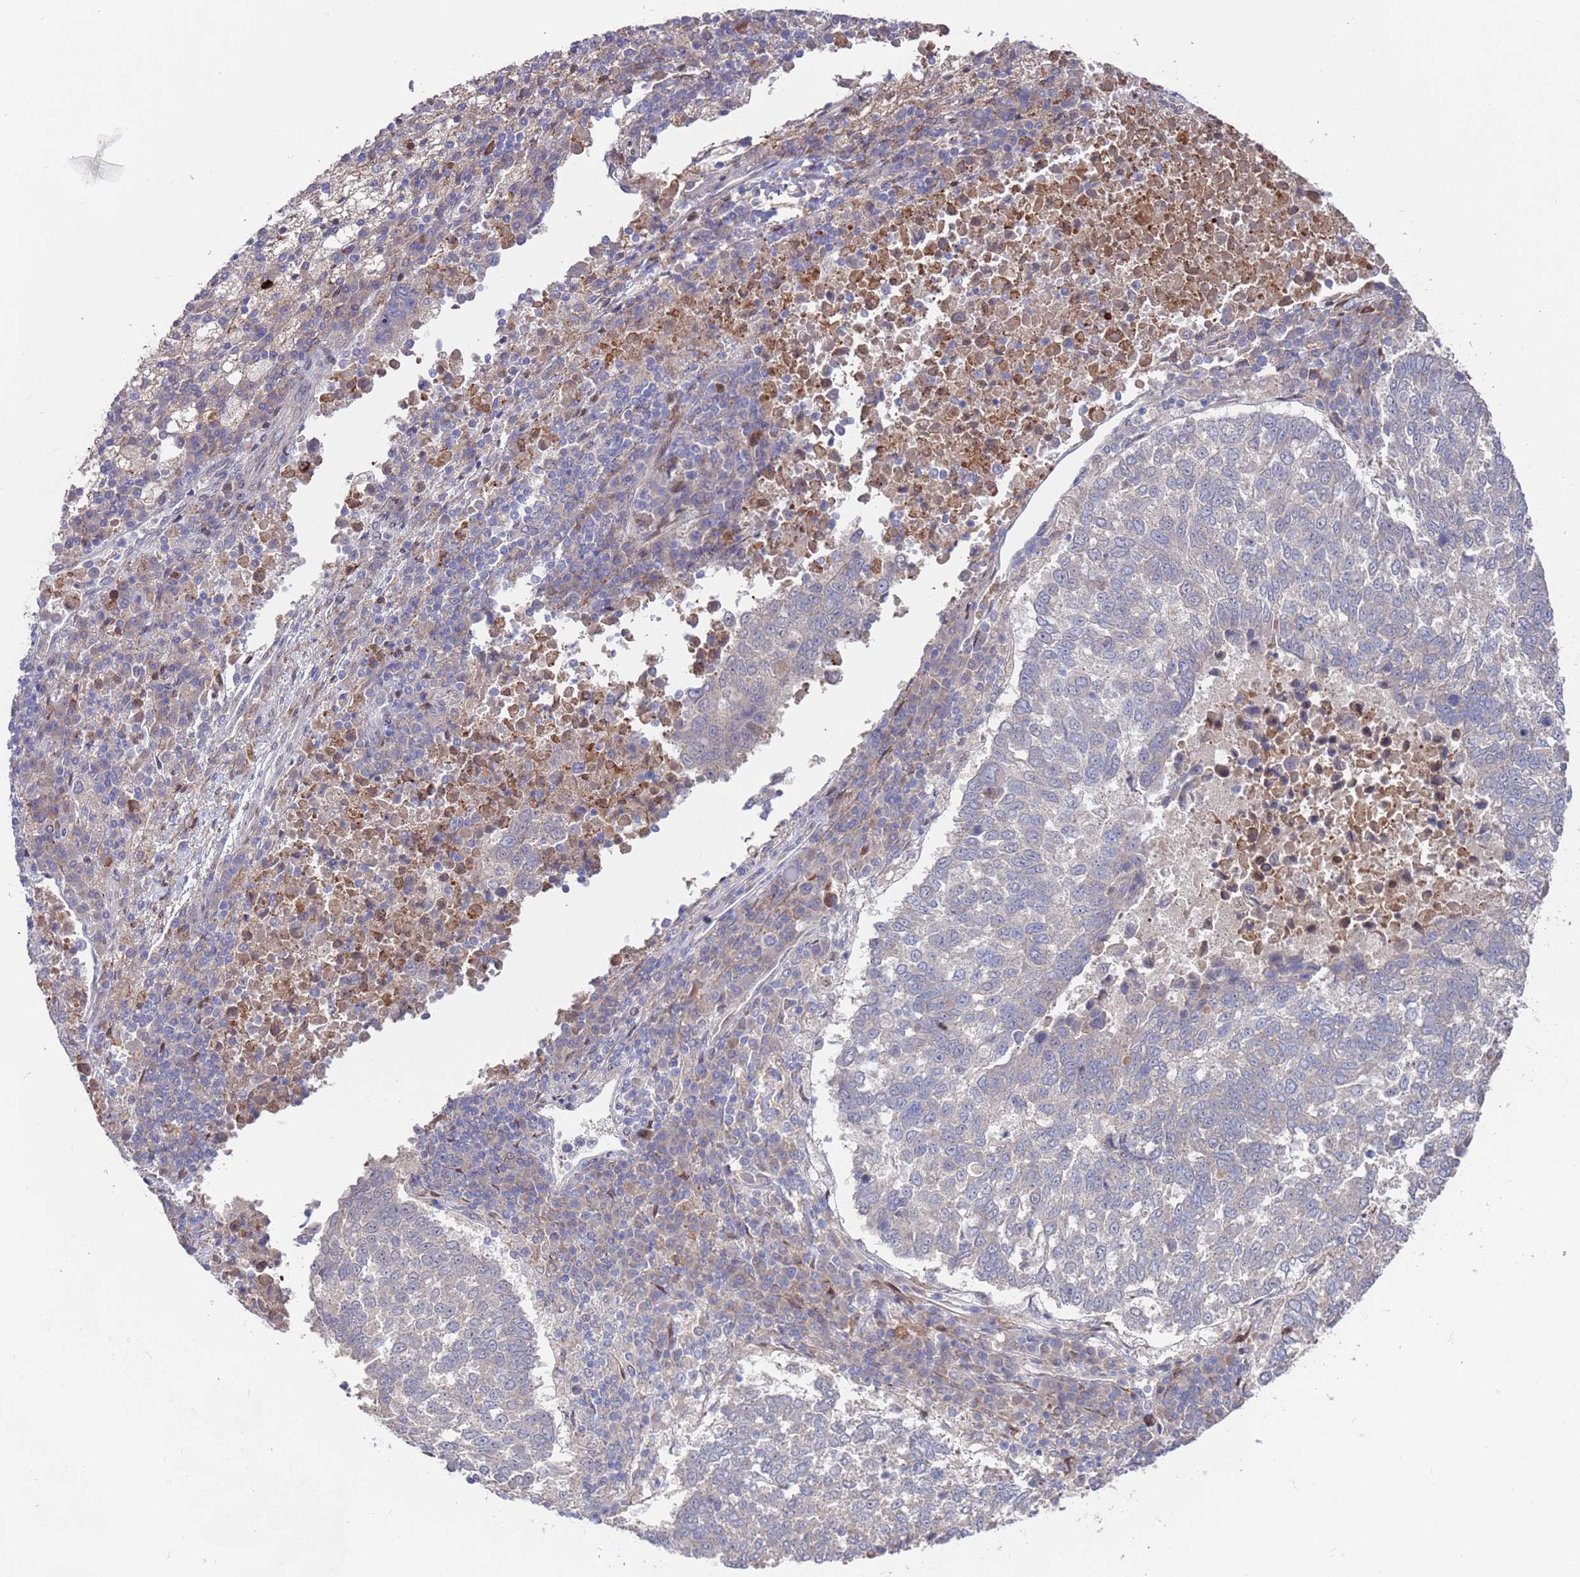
{"staining": {"intensity": "negative", "quantity": "none", "location": "none"}, "tissue": "lung cancer", "cell_type": "Tumor cells", "image_type": "cancer", "snomed": [{"axis": "morphology", "description": "Squamous cell carcinoma, NOS"}, {"axis": "topography", "description": "Lung"}], "caption": "Tumor cells show no significant protein positivity in squamous cell carcinoma (lung).", "gene": "FBXO27", "patient": {"sex": "male", "age": 73}}